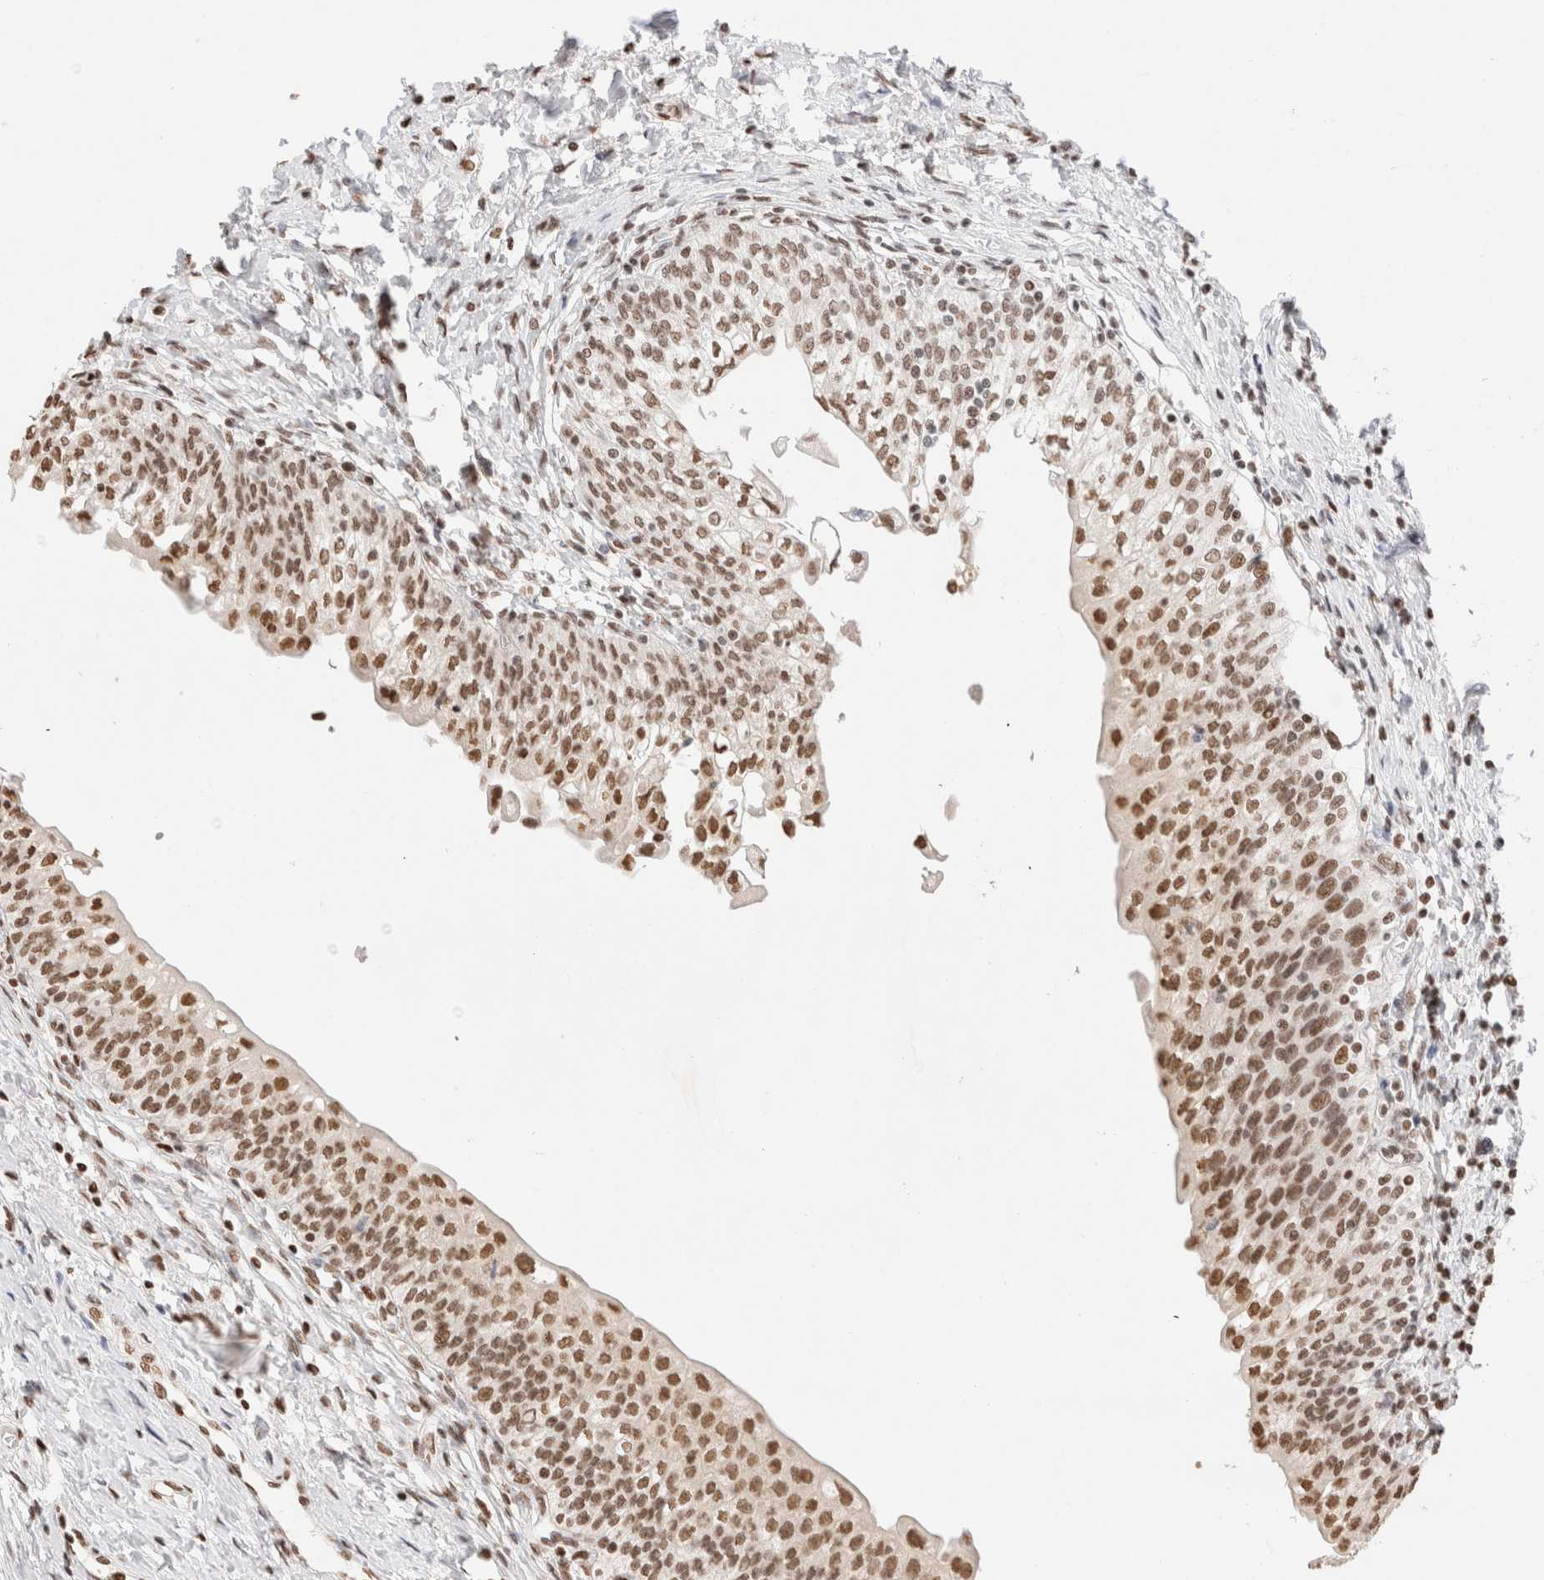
{"staining": {"intensity": "moderate", "quantity": ">75%", "location": "nuclear"}, "tissue": "urinary bladder", "cell_type": "Urothelial cells", "image_type": "normal", "snomed": [{"axis": "morphology", "description": "Normal tissue, NOS"}, {"axis": "topography", "description": "Urinary bladder"}], "caption": "Immunohistochemical staining of benign human urinary bladder displays moderate nuclear protein expression in about >75% of urothelial cells. The protein is shown in brown color, while the nuclei are stained blue.", "gene": "SUPT3H", "patient": {"sex": "male", "age": 55}}